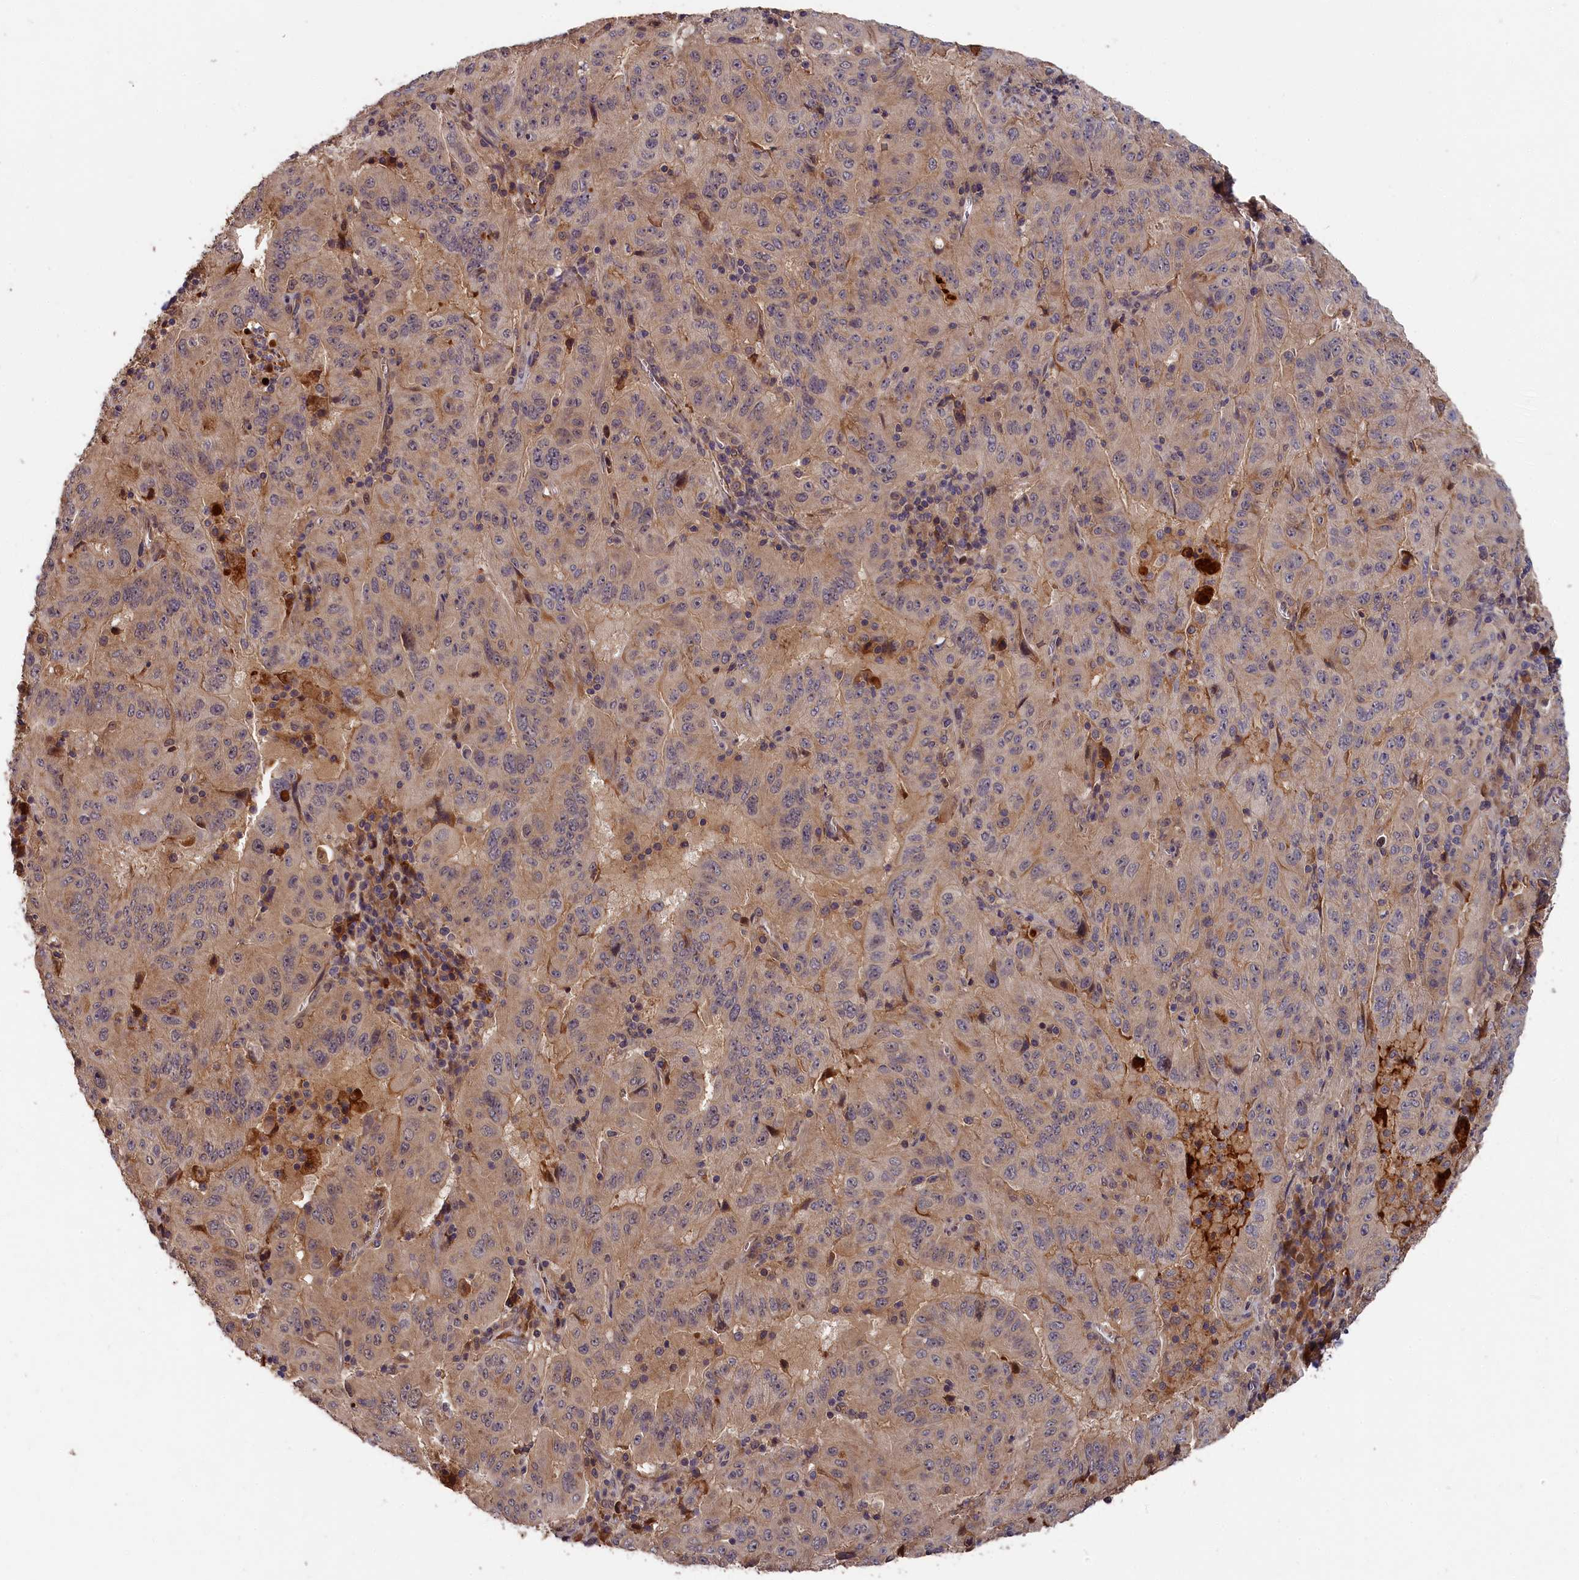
{"staining": {"intensity": "weak", "quantity": "<25%", "location": "cytoplasmic/membranous"}, "tissue": "pancreatic cancer", "cell_type": "Tumor cells", "image_type": "cancer", "snomed": [{"axis": "morphology", "description": "Adenocarcinoma, NOS"}, {"axis": "topography", "description": "Pancreas"}], "caption": "Immunohistochemical staining of pancreatic cancer displays no significant staining in tumor cells.", "gene": "ITIH1", "patient": {"sex": "male", "age": 63}}